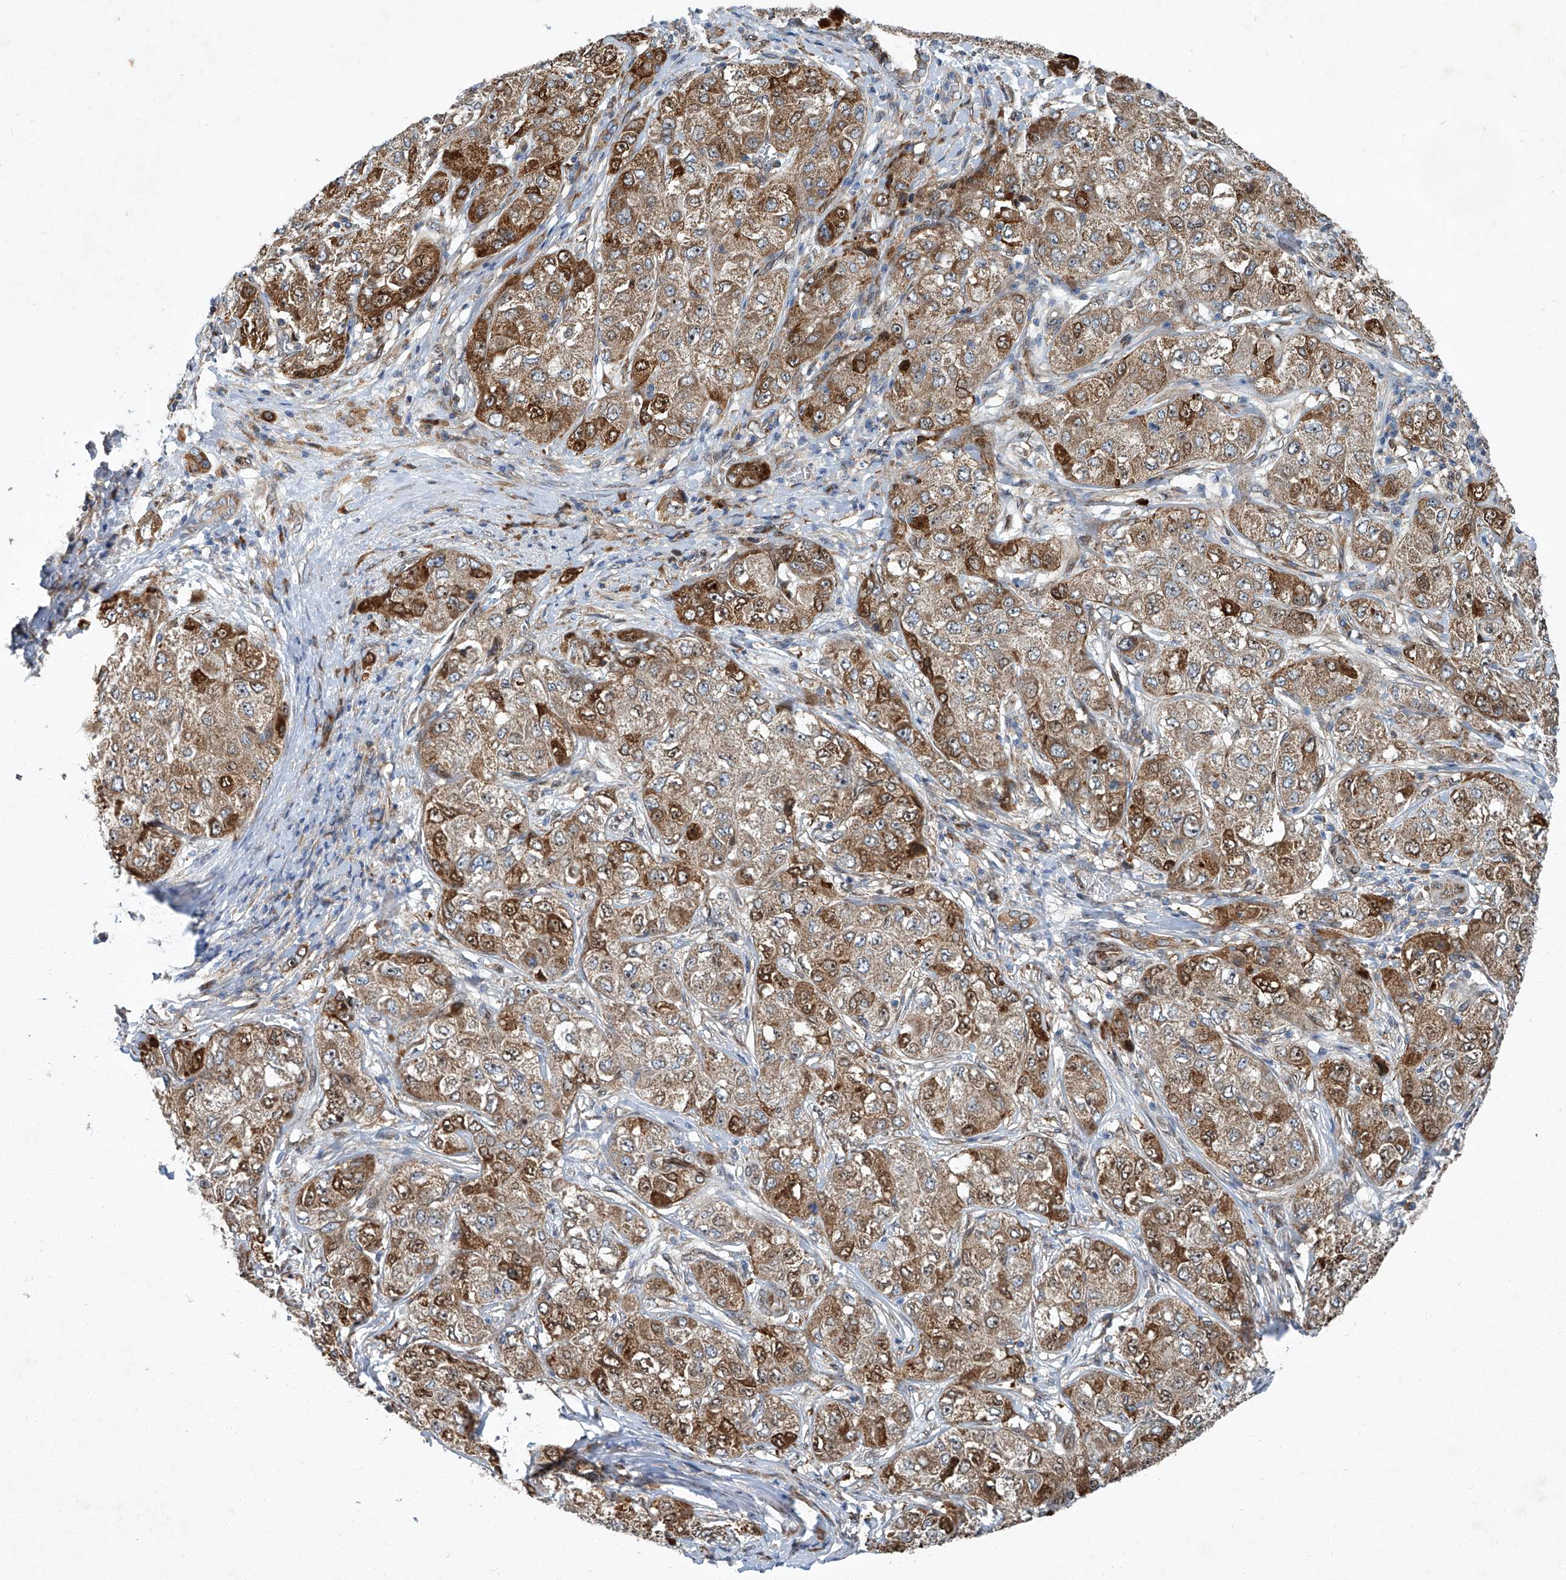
{"staining": {"intensity": "moderate", "quantity": ">75%", "location": "cytoplasmic/membranous,nuclear"}, "tissue": "liver cancer", "cell_type": "Tumor cells", "image_type": "cancer", "snomed": [{"axis": "morphology", "description": "Carcinoma, Hepatocellular, NOS"}, {"axis": "topography", "description": "Liver"}], "caption": "Liver cancer (hepatocellular carcinoma) stained with a protein marker displays moderate staining in tumor cells.", "gene": "GPR132", "patient": {"sex": "male", "age": 80}}